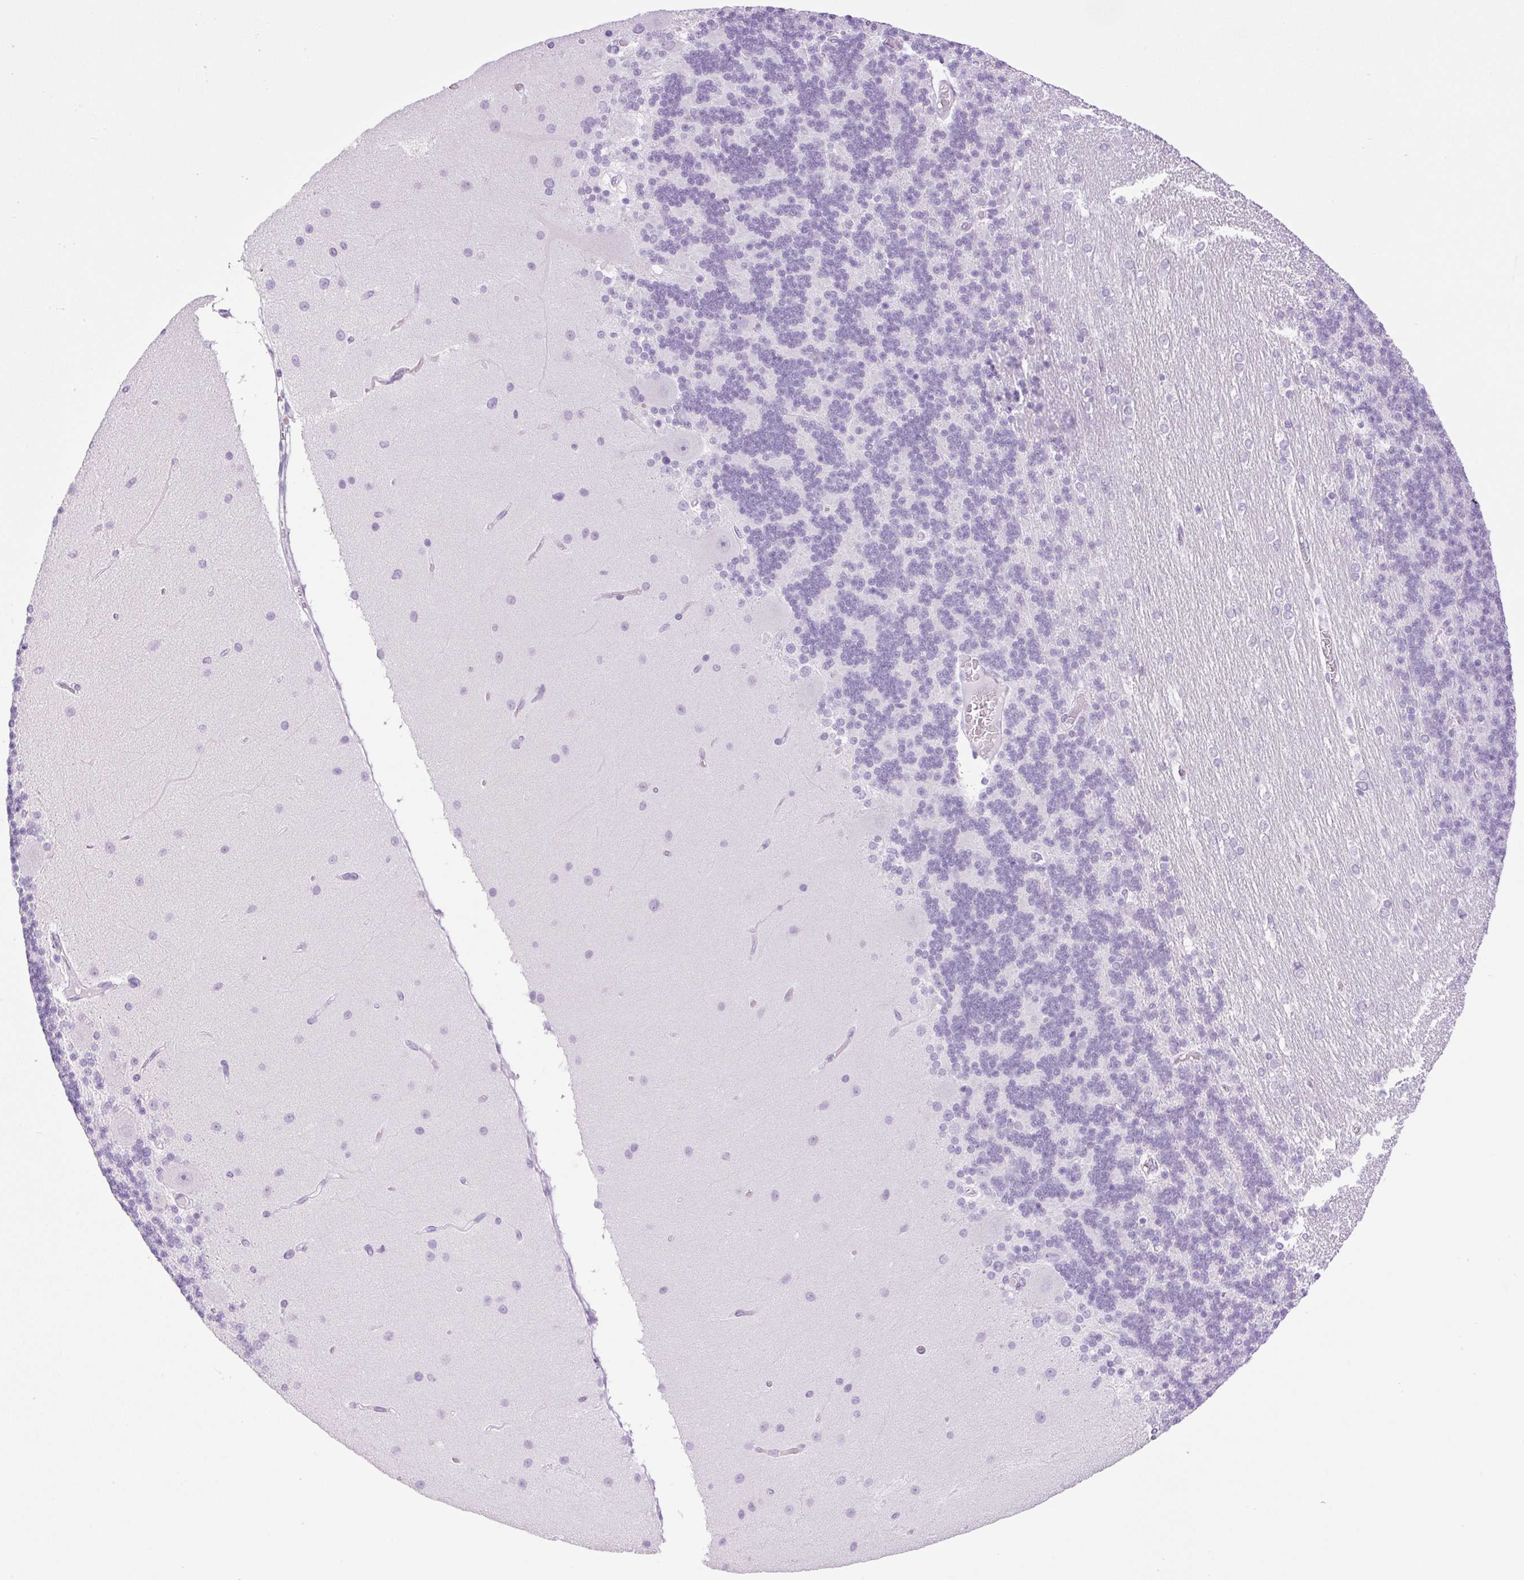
{"staining": {"intensity": "negative", "quantity": "none", "location": "none"}, "tissue": "cerebellum", "cell_type": "Cells in granular layer", "image_type": "normal", "snomed": [{"axis": "morphology", "description": "Normal tissue, NOS"}, {"axis": "topography", "description": "Cerebellum"}], "caption": "DAB immunohistochemical staining of normal cerebellum shows no significant positivity in cells in granular layer.", "gene": "SPRR4", "patient": {"sex": "female", "age": 54}}